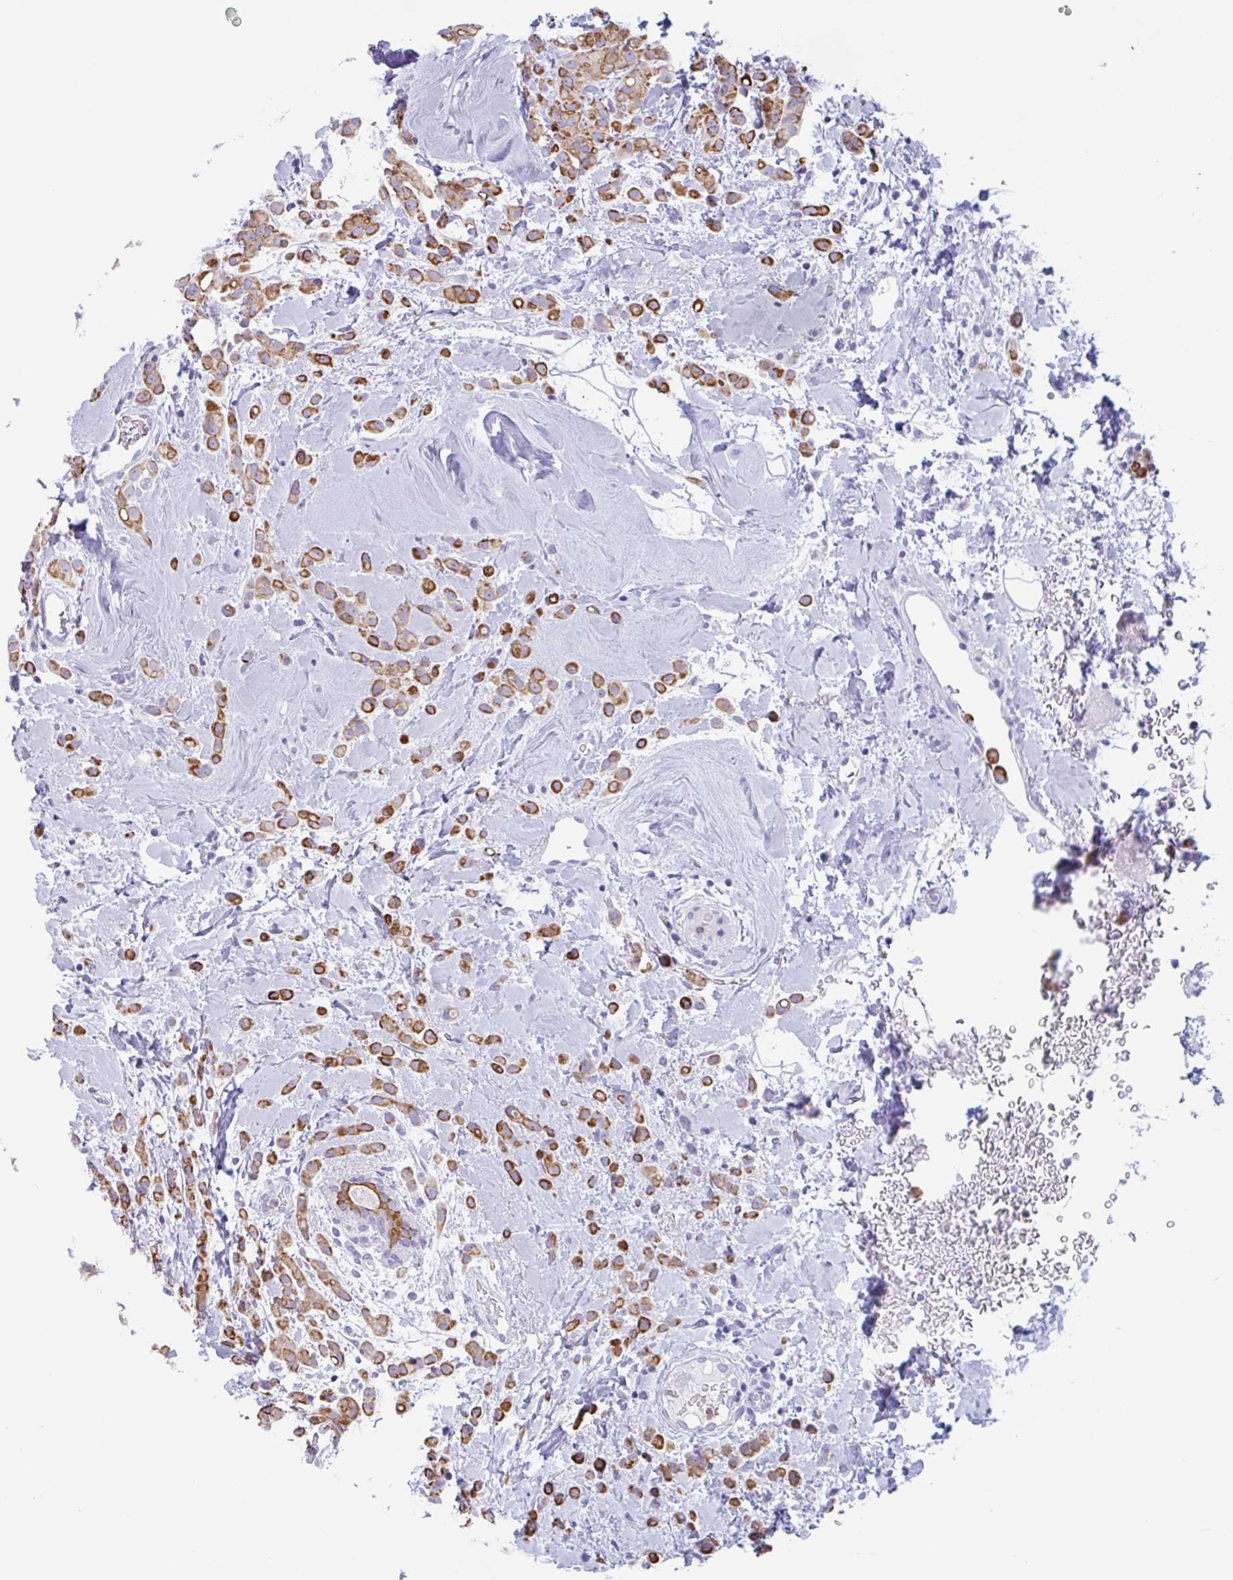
{"staining": {"intensity": "strong", "quantity": ">75%", "location": "cytoplasmic/membranous"}, "tissue": "breast cancer", "cell_type": "Tumor cells", "image_type": "cancer", "snomed": [{"axis": "morphology", "description": "Lobular carcinoma"}, {"axis": "topography", "description": "Breast"}], "caption": "Tumor cells exhibit high levels of strong cytoplasmic/membranous staining in about >75% of cells in human breast cancer (lobular carcinoma). Using DAB (3,3'-diaminobenzidine) (brown) and hematoxylin (blue) stains, captured at high magnification using brightfield microscopy.", "gene": "DTWD2", "patient": {"sex": "female", "age": 68}}